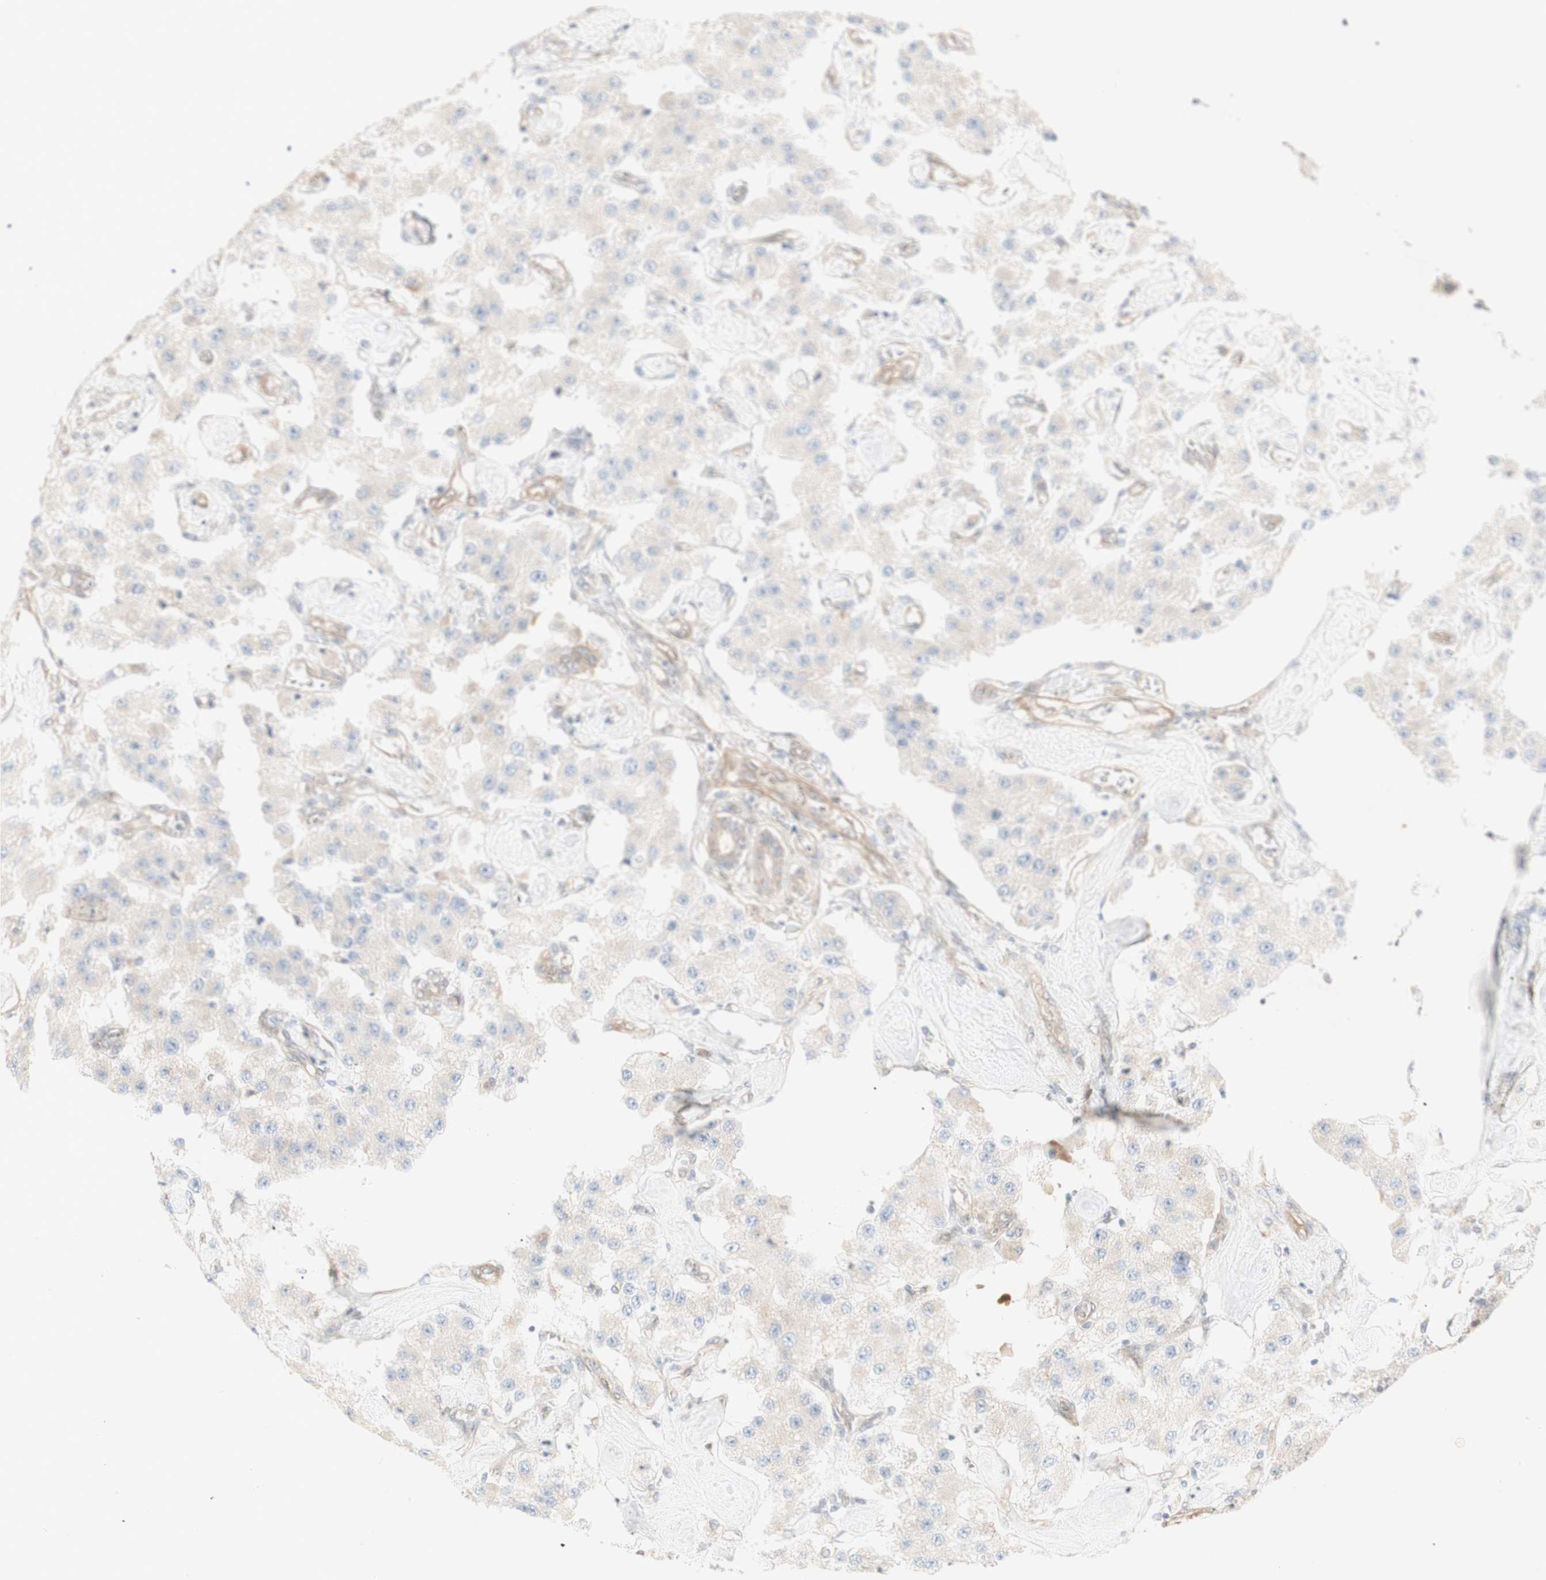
{"staining": {"intensity": "weak", "quantity": ">75%", "location": "cytoplasmic/membranous"}, "tissue": "carcinoid", "cell_type": "Tumor cells", "image_type": "cancer", "snomed": [{"axis": "morphology", "description": "Carcinoid, malignant, NOS"}, {"axis": "topography", "description": "Pancreas"}], "caption": "Approximately >75% of tumor cells in human carcinoid show weak cytoplasmic/membranous protein expression as visualized by brown immunohistochemical staining.", "gene": "CNN3", "patient": {"sex": "male", "age": 41}}